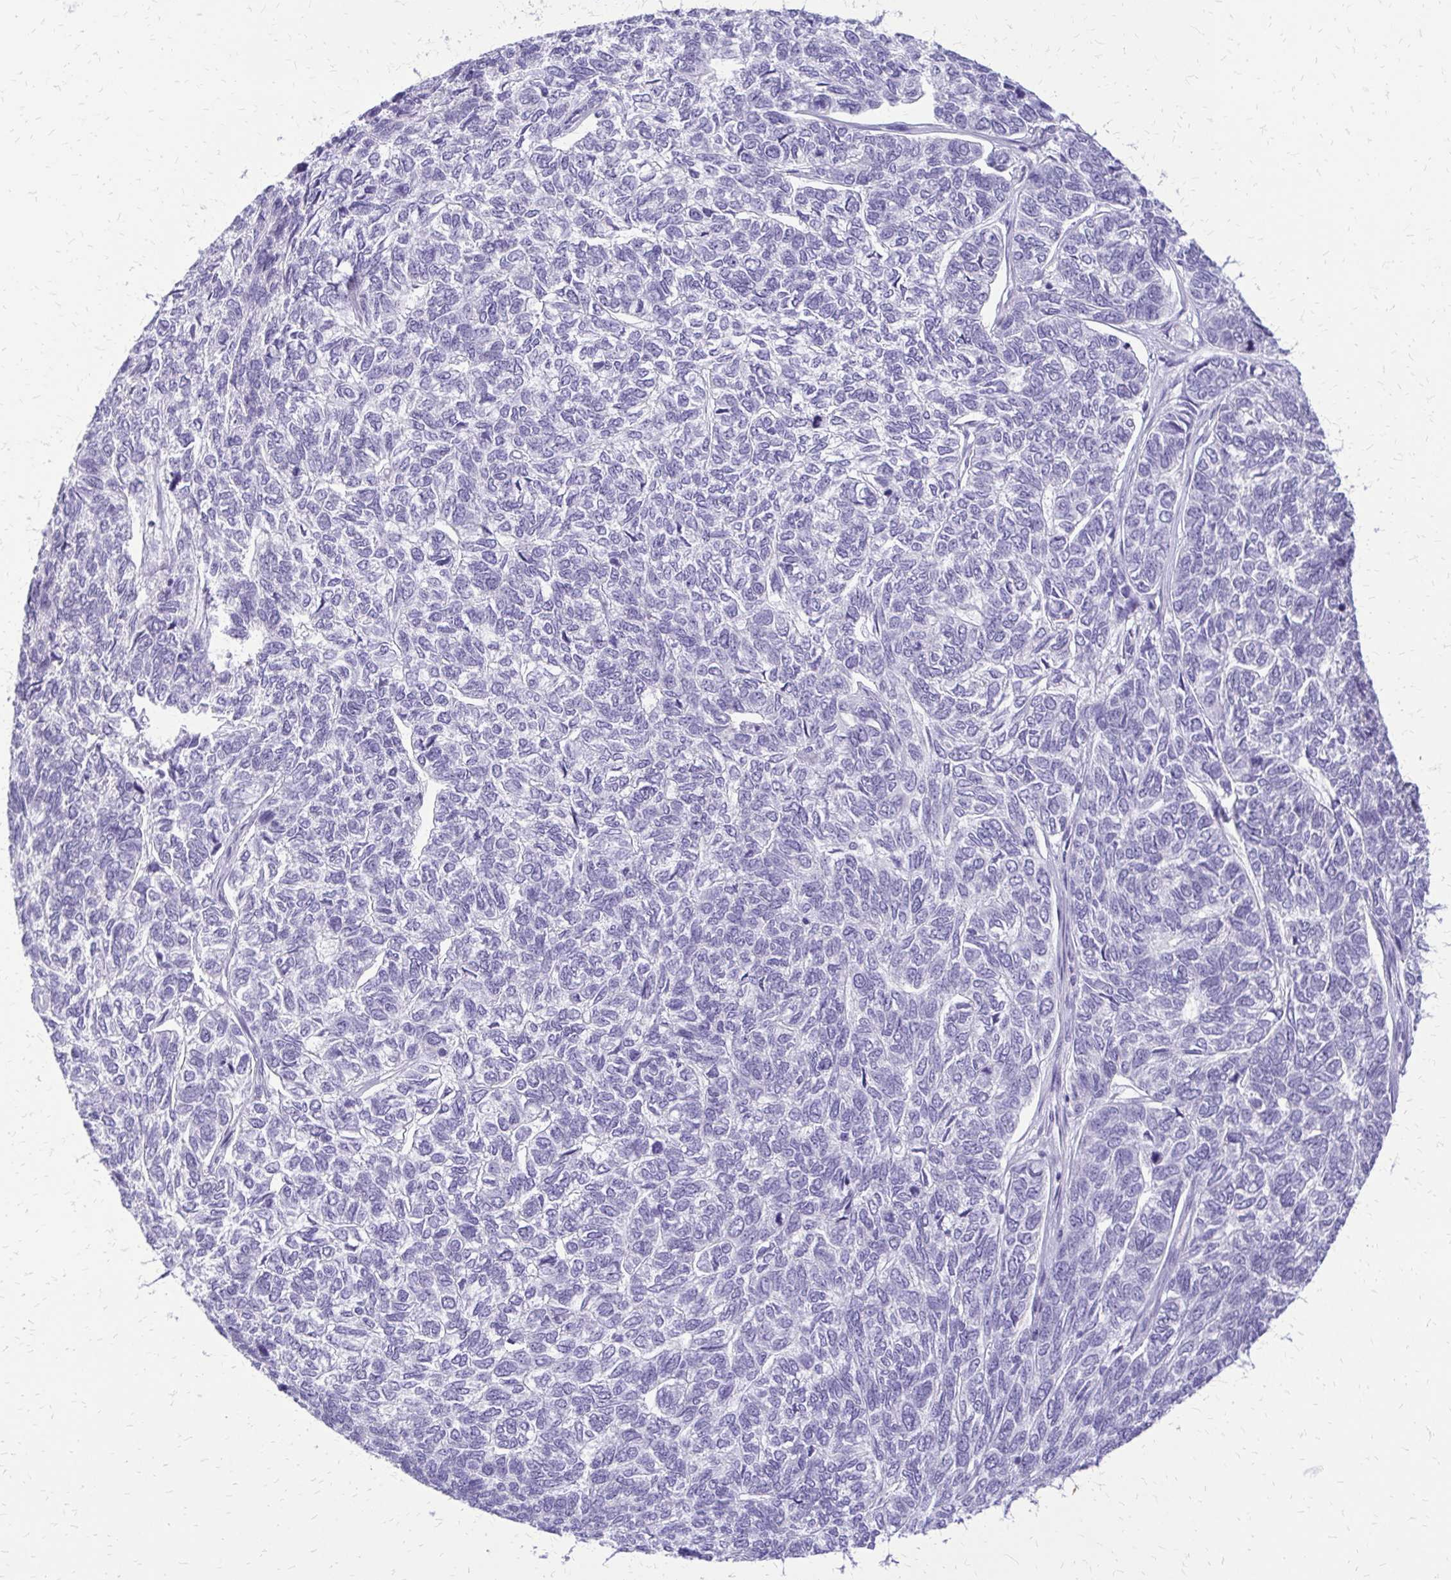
{"staining": {"intensity": "negative", "quantity": "none", "location": "none"}, "tissue": "skin cancer", "cell_type": "Tumor cells", "image_type": "cancer", "snomed": [{"axis": "morphology", "description": "Basal cell carcinoma"}, {"axis": "topography", "description": "Skin"}], "caption": "This is an immunohistochemistry (IHC) micrograph of human skin basal cell carcinoma. There is no positivity in tumor cells.", "gene": "FAM162B", "patient": {"sex": "female", "age": 65}}